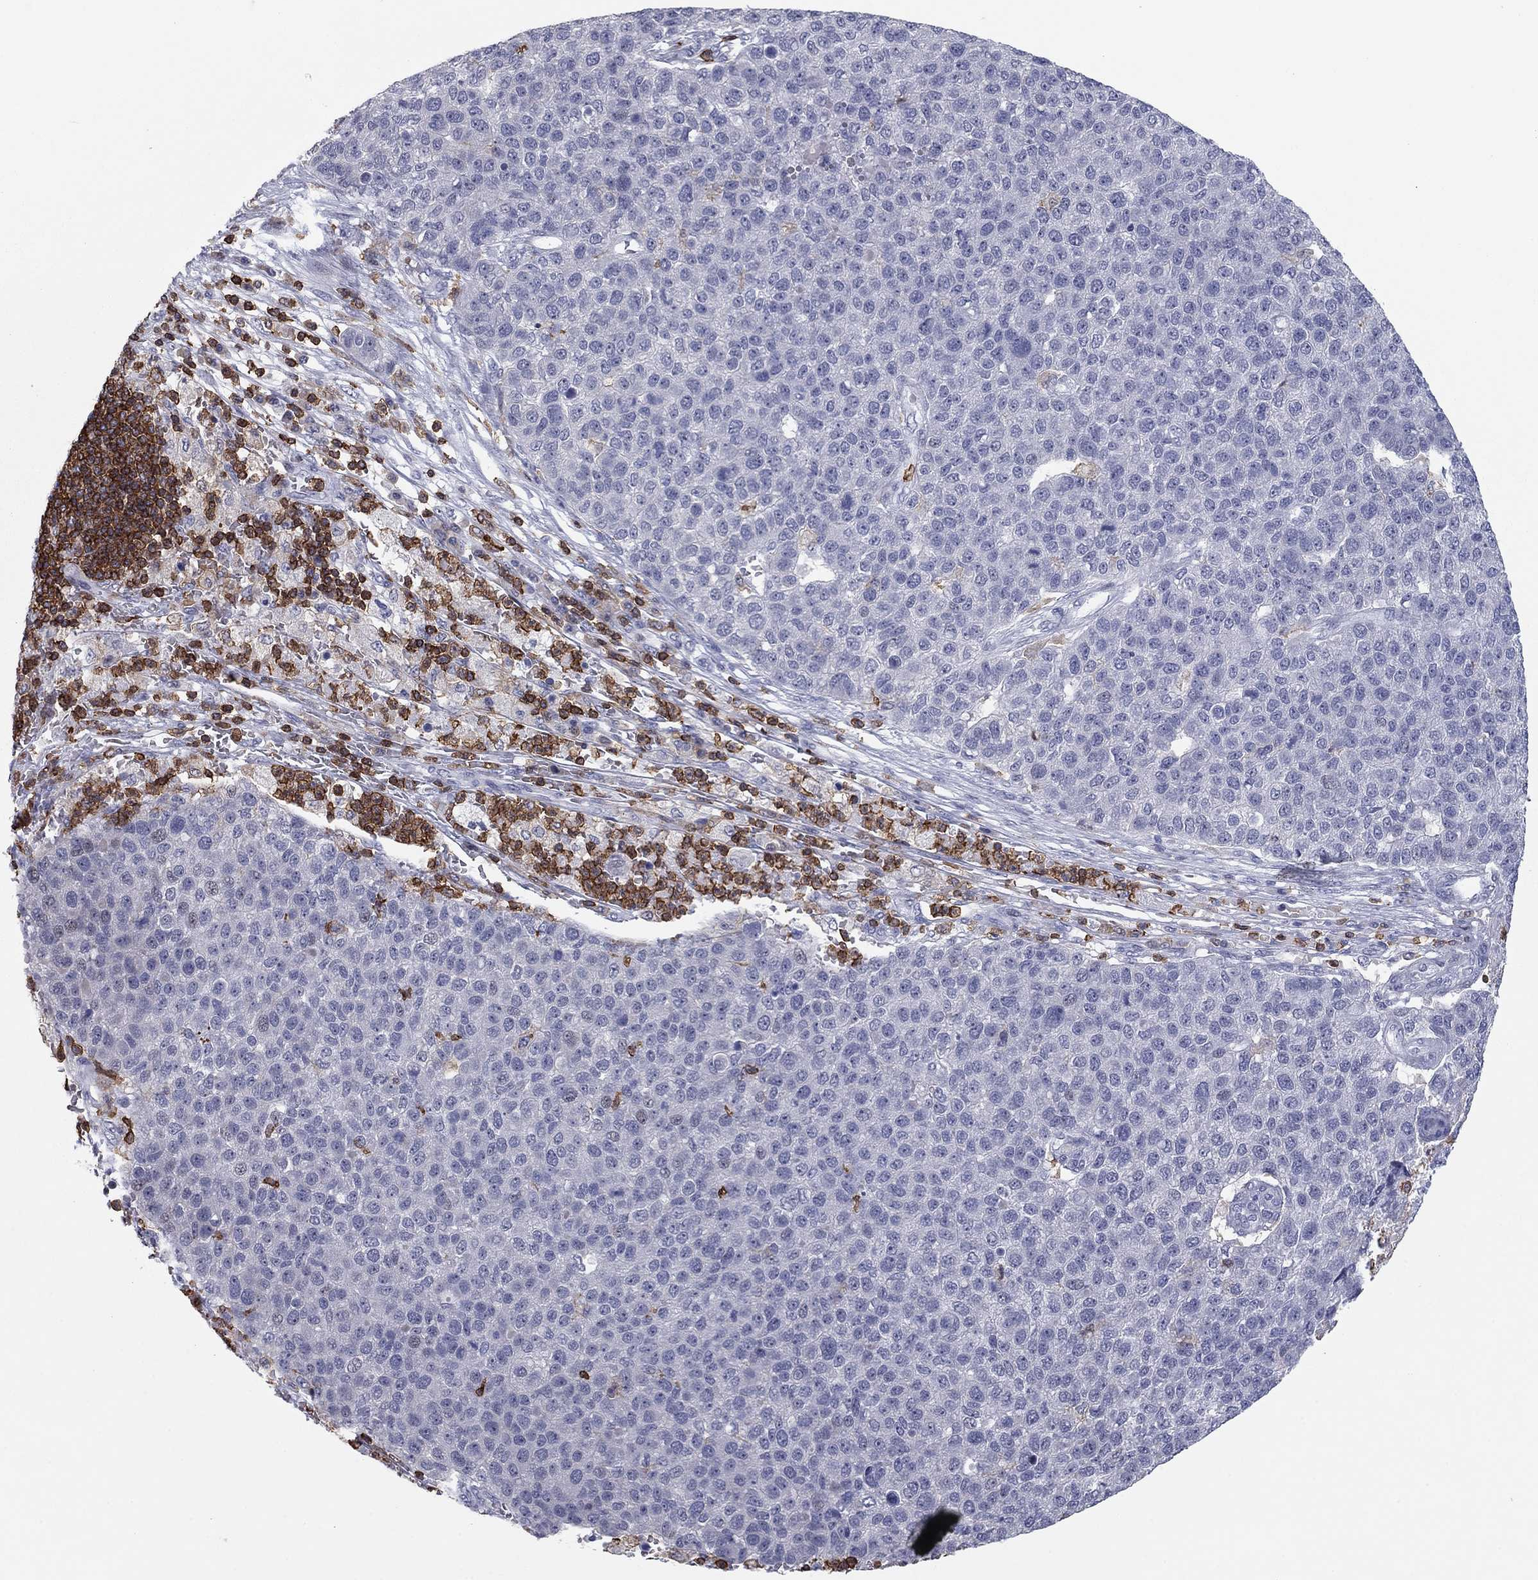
{"staining": {"intensity": "negative", "quantity": "none", "location": "none"}, "tissue": "pancreatic cancer", "cell_type": "Tumor cells", "image_type": "cancer", "snomed": [{"axis": "morphology", "description": "Adenocarcinoma, NOS"}, {"axis": "topography", "description": "Pancreas"}], "caption": "Tumor cells are negative for brown protein staining in pancreatic cancer (adenocarcinoma). (Brightfield microscopy of DAB (3,3'-diaminobenzidine) immunohistochemistry (IHC) at high magnification).", "gene": "ARHGAP27", "patient": {"sex": "female", "age": 61}}